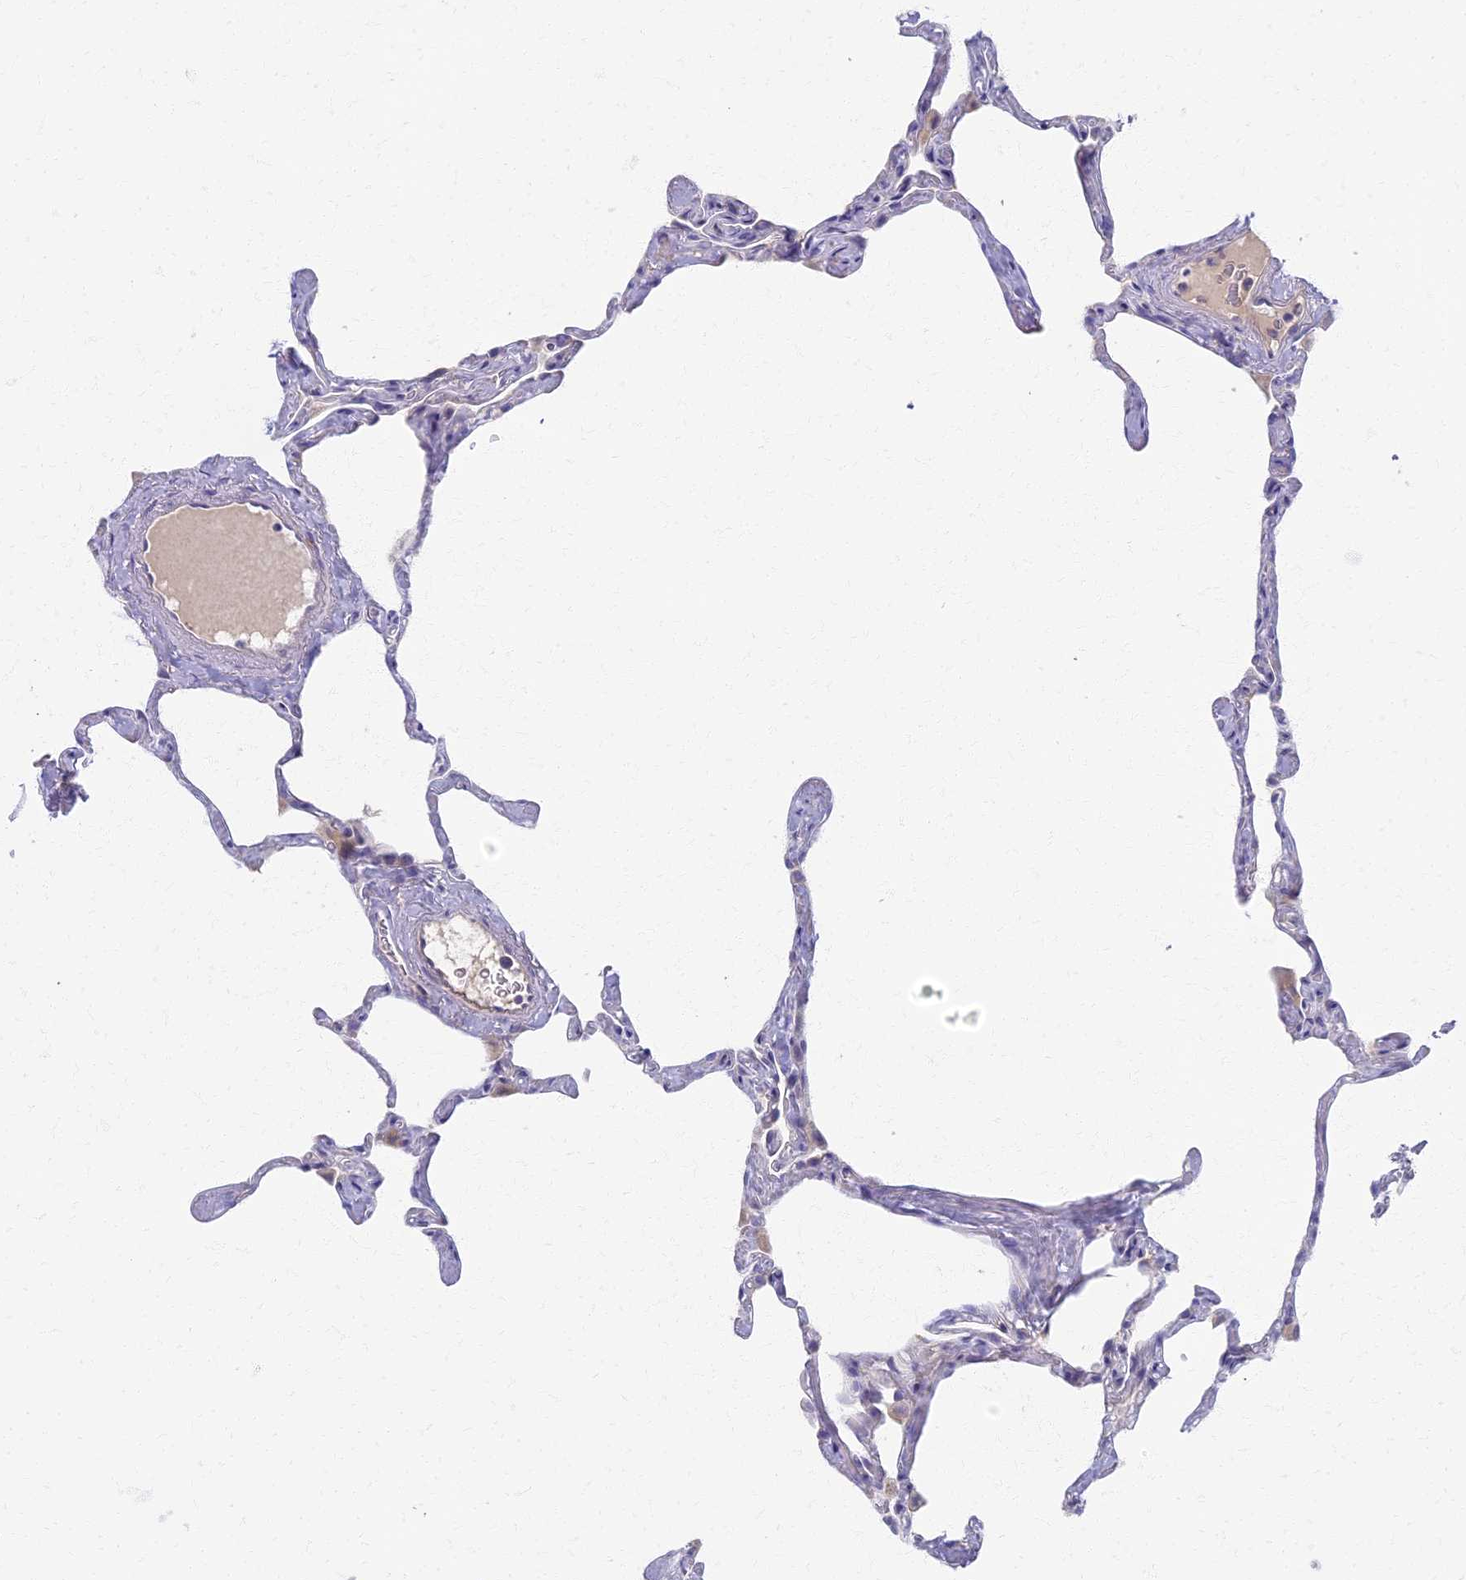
{"staining": {"intensity": "negative", "quantity": "none", "location": "none"}, "tissue": "lung", "cell_type": "Alveolar cells", "image_type": "normal", "snomed": [{"axis": "morphology", "description": "Normal tissue, NOS"}, {"axis": "topography", "description": "Lung"}], "caption": "Histopathology image shows no significant protein expression in alveolar cells of benign lung. Nuclei are stained in blue.", "gene": "AP4E1", "patient": {"sex": "male", "age": 65}}